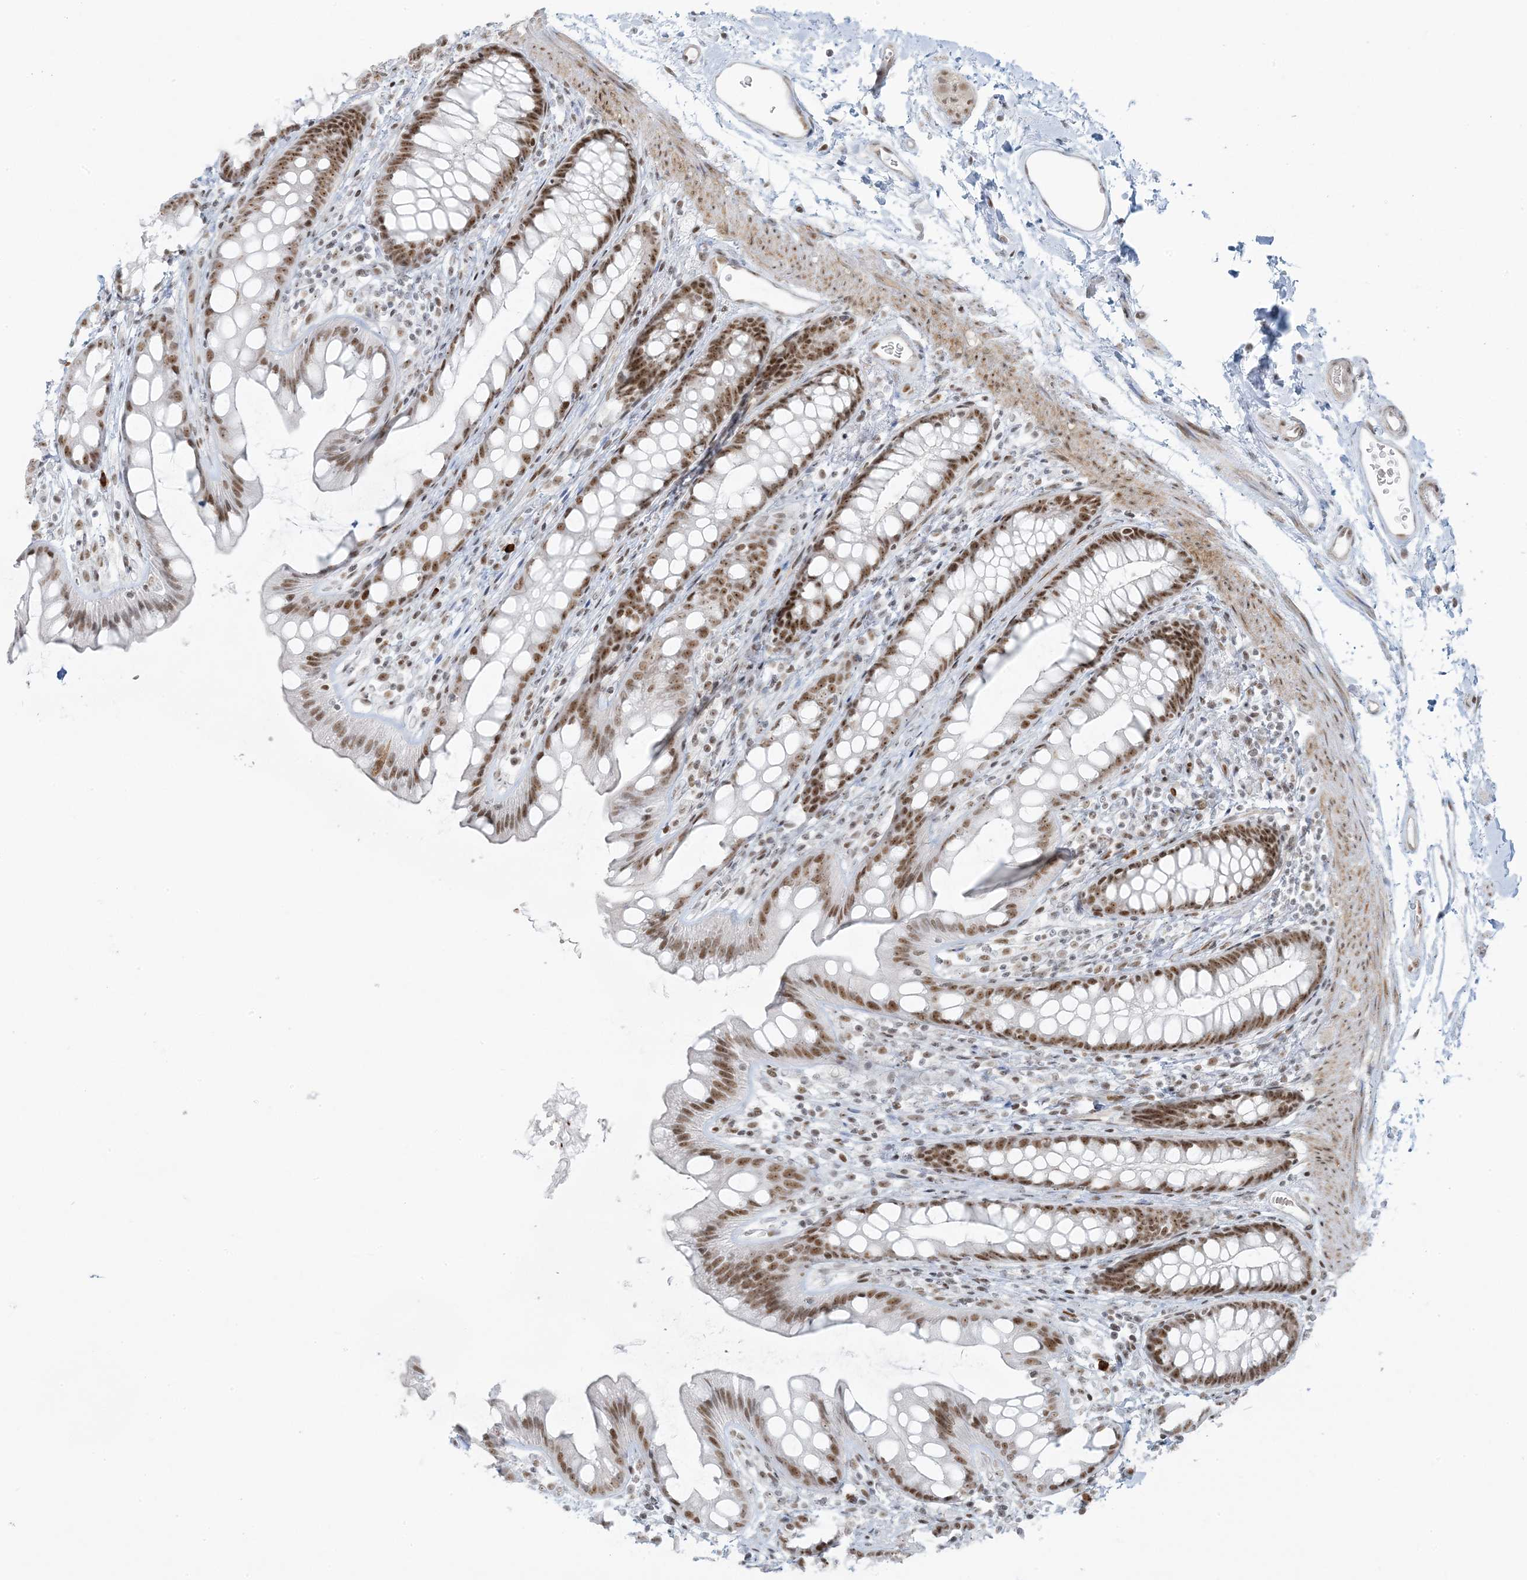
{"staining": {"intensity": "moderate", "quantity": ">75%", "location": "nuclear"}, "tissue": "rectum", "cell_type": "Glandular cells", "image_type": "normal", "snomed": [{"axis": "morphology", "description": "Normal tissue, NOS"}, {"axis": "topography", "description": "Rectum"}], "caption": "Immunohistochemistry (DAB) staining of normal human rectum reveals moderate nuclear protein expression in approximately >75% of glandular cells. (DAB (3,3'-diaminobenzidine) IHC, brown staining for protein, blue staining for nuclei).", "gene": "ZNF787", "patient": {"sex": "female", "age": 65}}